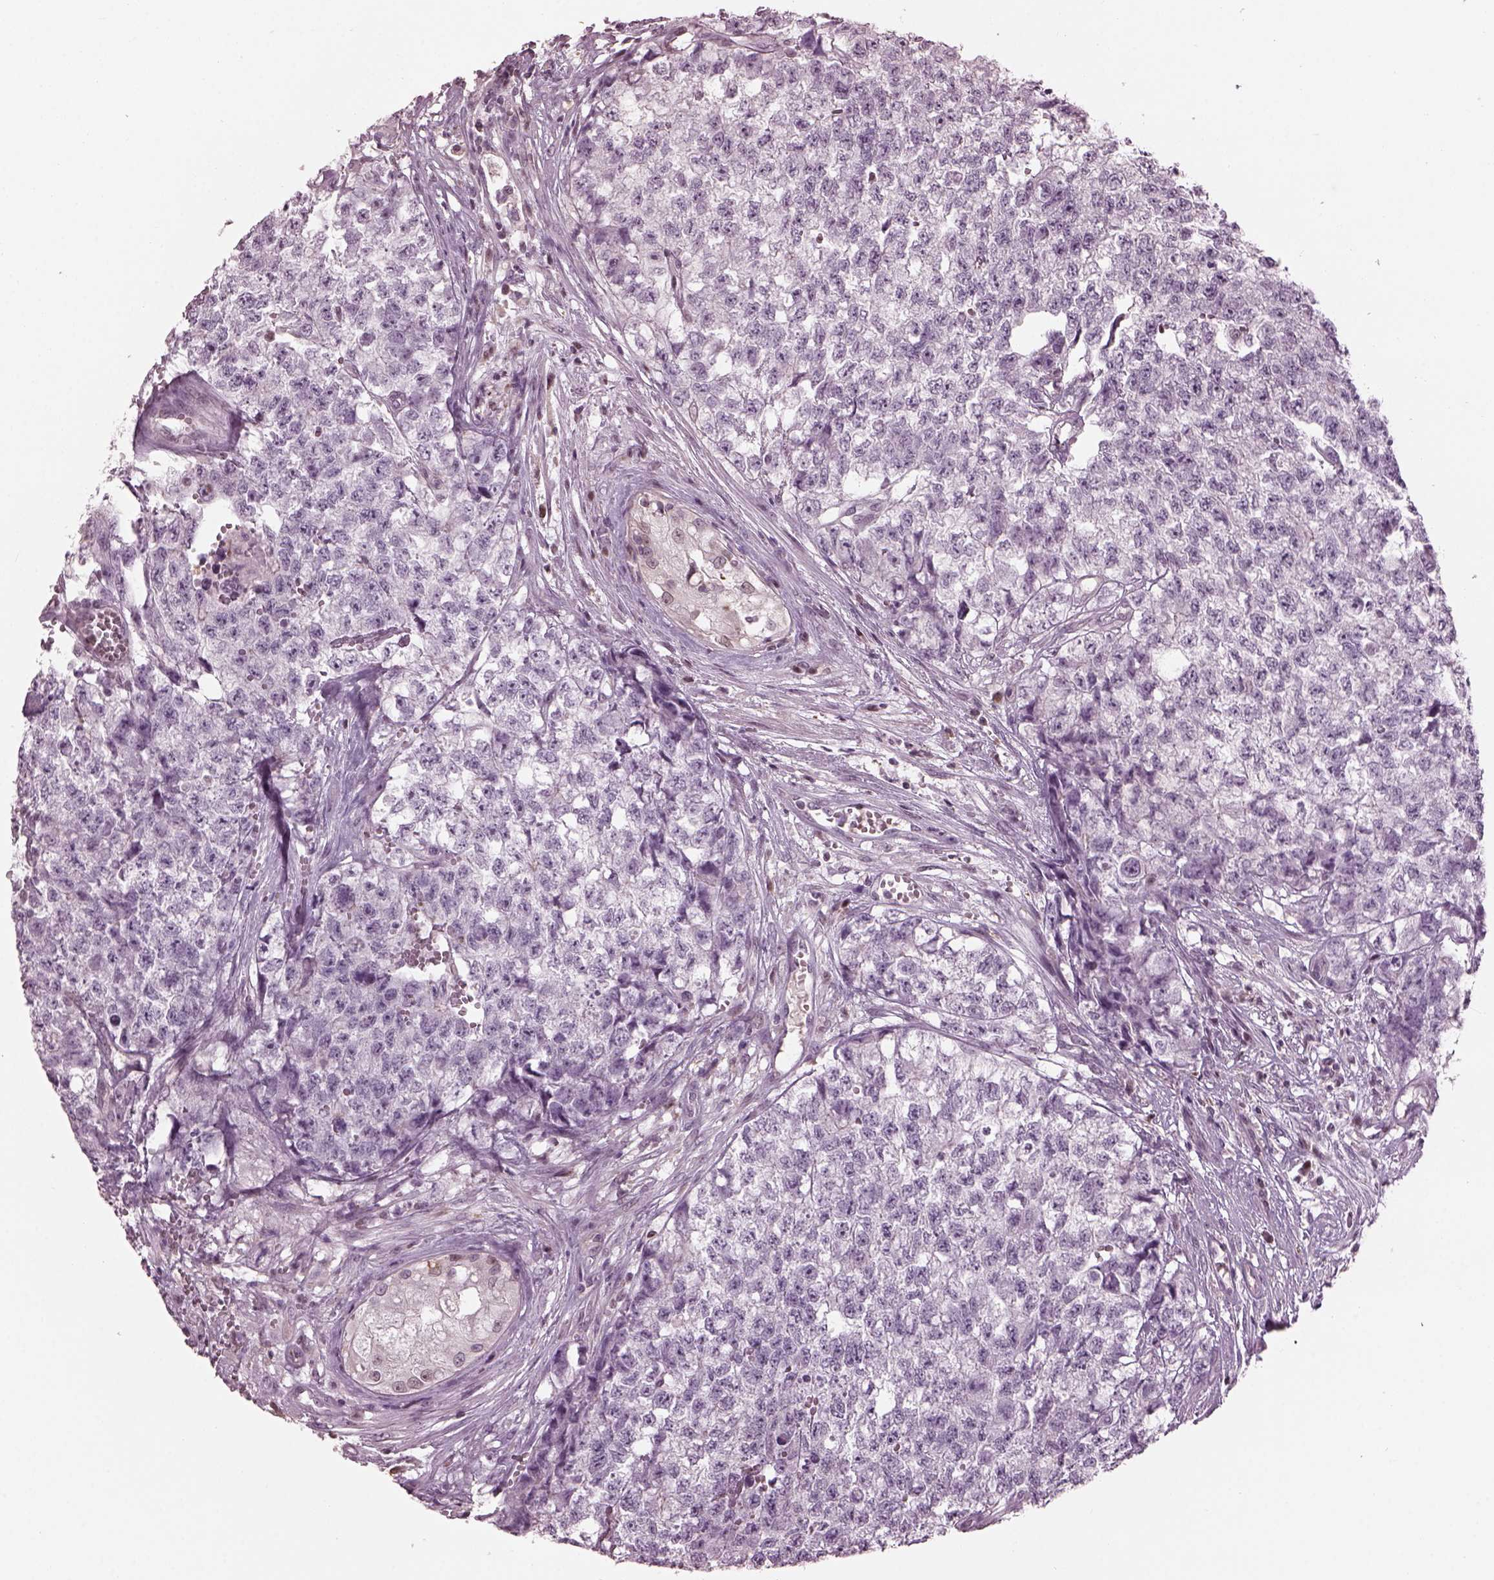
{"staining": {"intensity": "negative", "quantity": "none", "location": "none"}, "tissue": "testis cancer", "cell_type": "Tumor cells", "image_type": "cancer", "snomed": [{"axis": "morphology", "description": "Seminoma, NOS"}, {"axis": "morphology", "description": "Carcinoma, Embryonal, NOS"}, {"axis": "topography", "description": "Testis"}], "caption": "Embryonal carcinoma (testis) stained for a protein using IHC displays no expression tumor cells.", "gene": "BFSP1", "patient": {"sex": "male", "age": 22}}